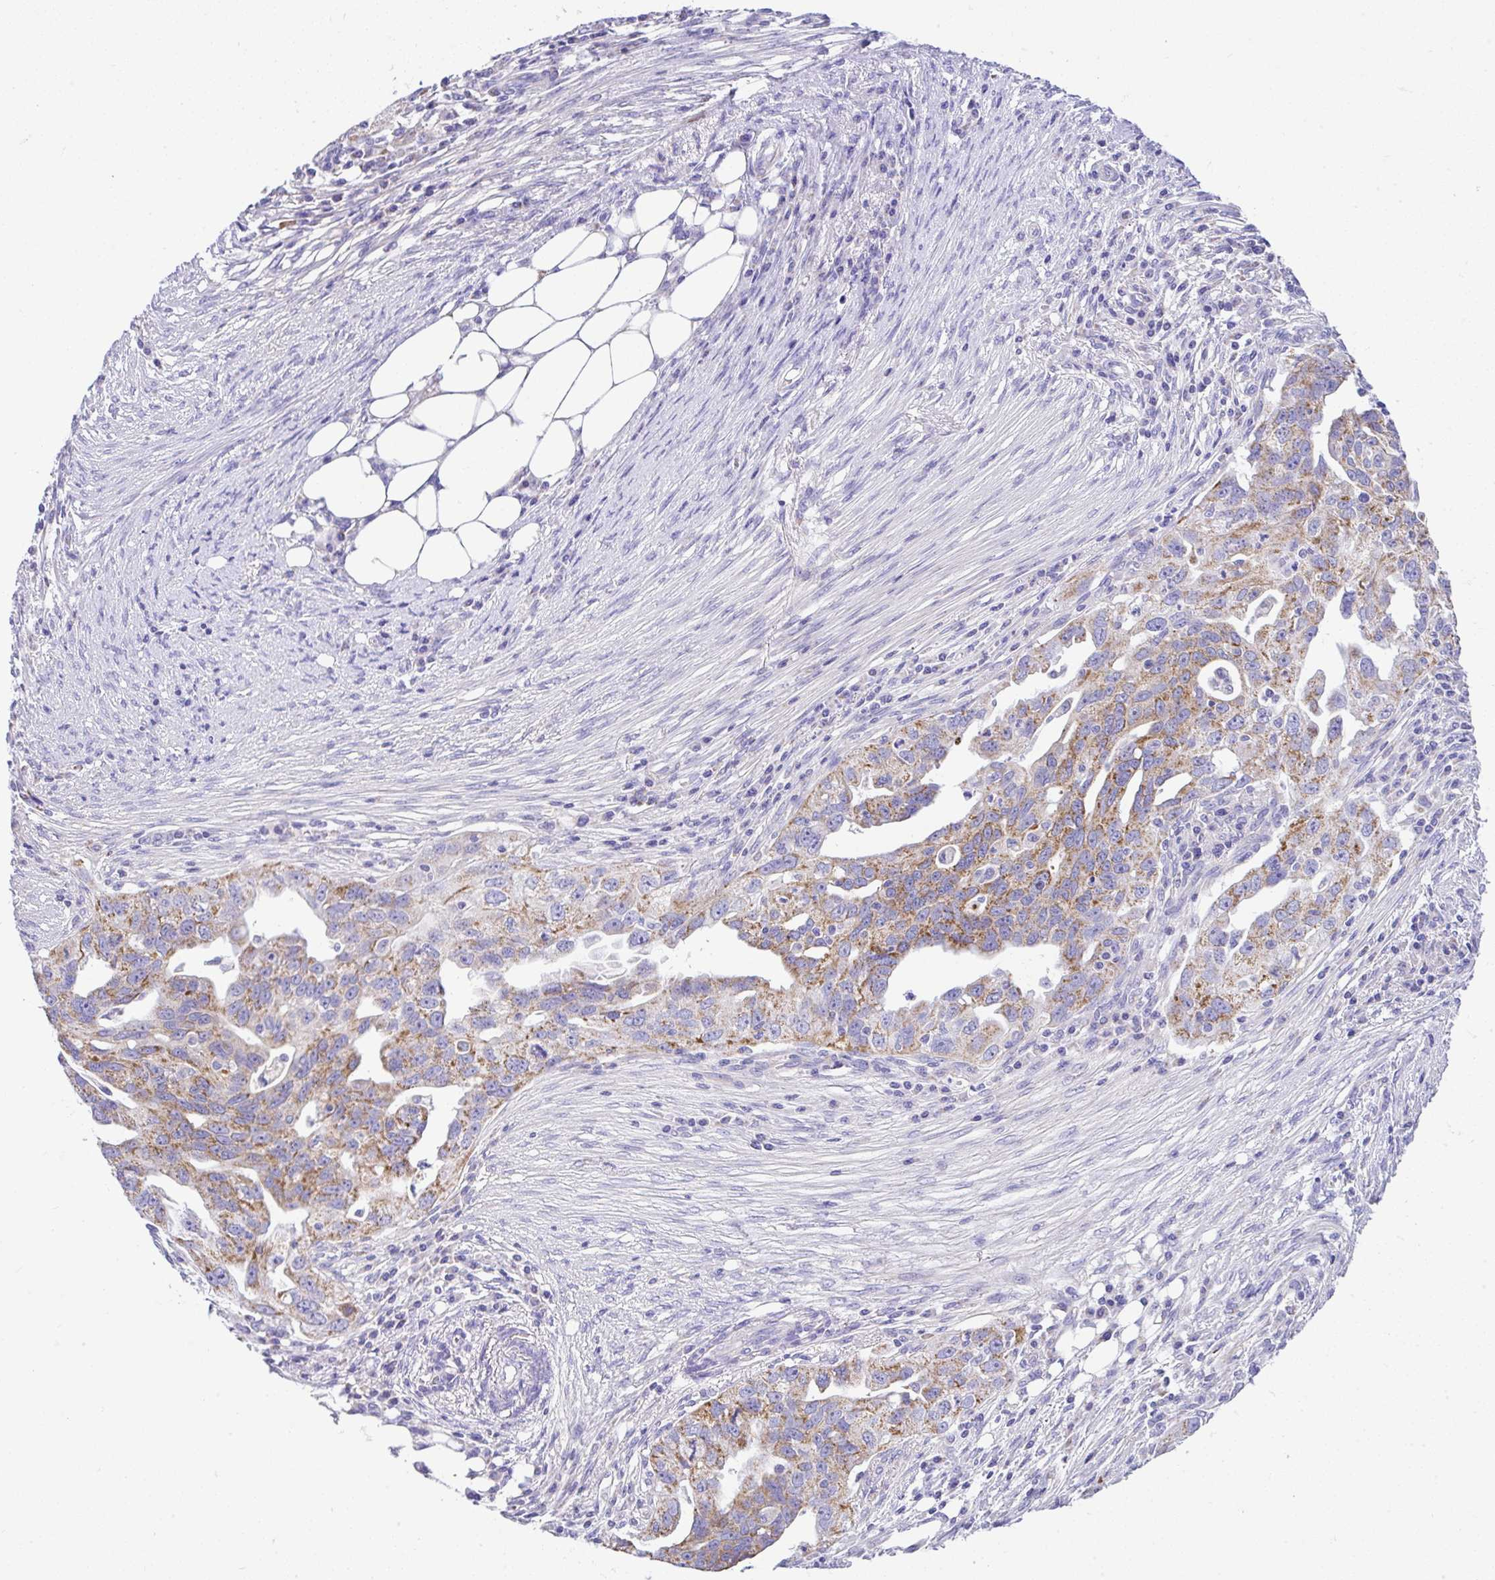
{"staining": {"intensity": "moderate", "quantity": "25%-75%", "location": "cytoplasmic/membranous"}, "tissue": "ovarian cancer", "cell_type": "Tumor cells", "image_type": "cancer", "snomed": [{"axis": "morphology", "description": "Carcinoma, endometroid"}, {"axis": "morphology", "description": "Cystadenocarcinoma, serous, NOS"}, {"axis": "topography", "description": "Ovary"}], "caption": "Immunohistochemistry image of neoplastic tissue: human ovarian cancer stained using immunohistochemistry (IHC) displays medium levels of moderate protein expression localized specifically in the cytoplasmic/membranous of tumor cells, appearing as a cytoplasmic/membranous brown color.", "gene": "SLC13A1", "patient": {"sex": "female", "age": 45}}